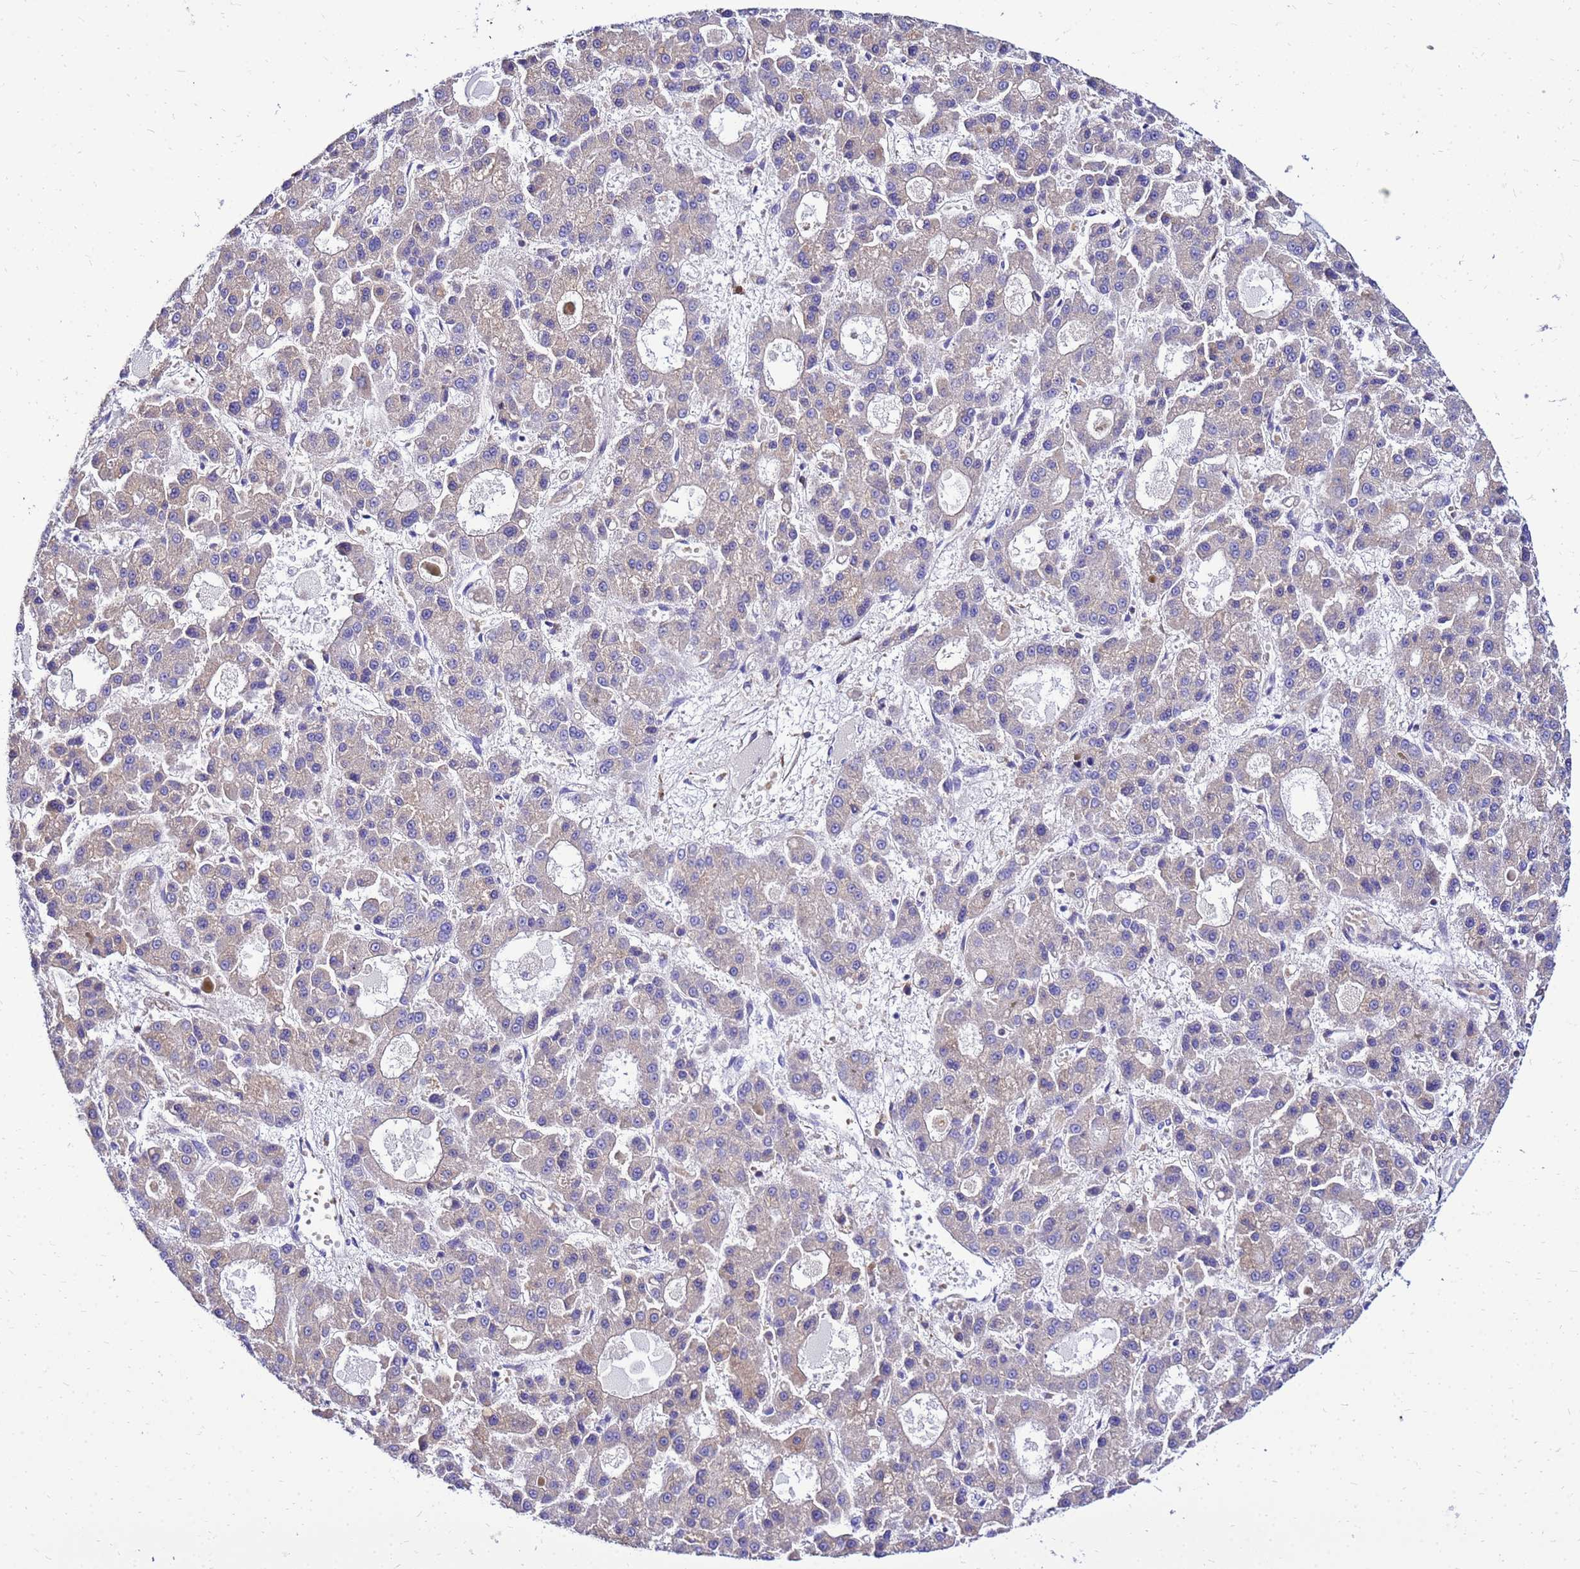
{"staining": {"intensity": "negative", "quantity": "none", "location": "none"}, "tissue": "liver cancer", "cell_type": "Tumor cells", "image_type": "cancer", "snomed": [{"axis": "morphology", "description": "Carcinoma, Hepatocellular, NOS"}, {"axis": "topography", "description": "Liver"}], "caption": "Image shows no significant protein positivity in tumor cells of liver hepatocellular carcinoma. (DAB (3,3'-diaminobenzidine) immunohistochemistry visualized using brightfield microscopy, high magnification).", "gene": "HERC5", "patient": {"sex": "male", "age": 70}}